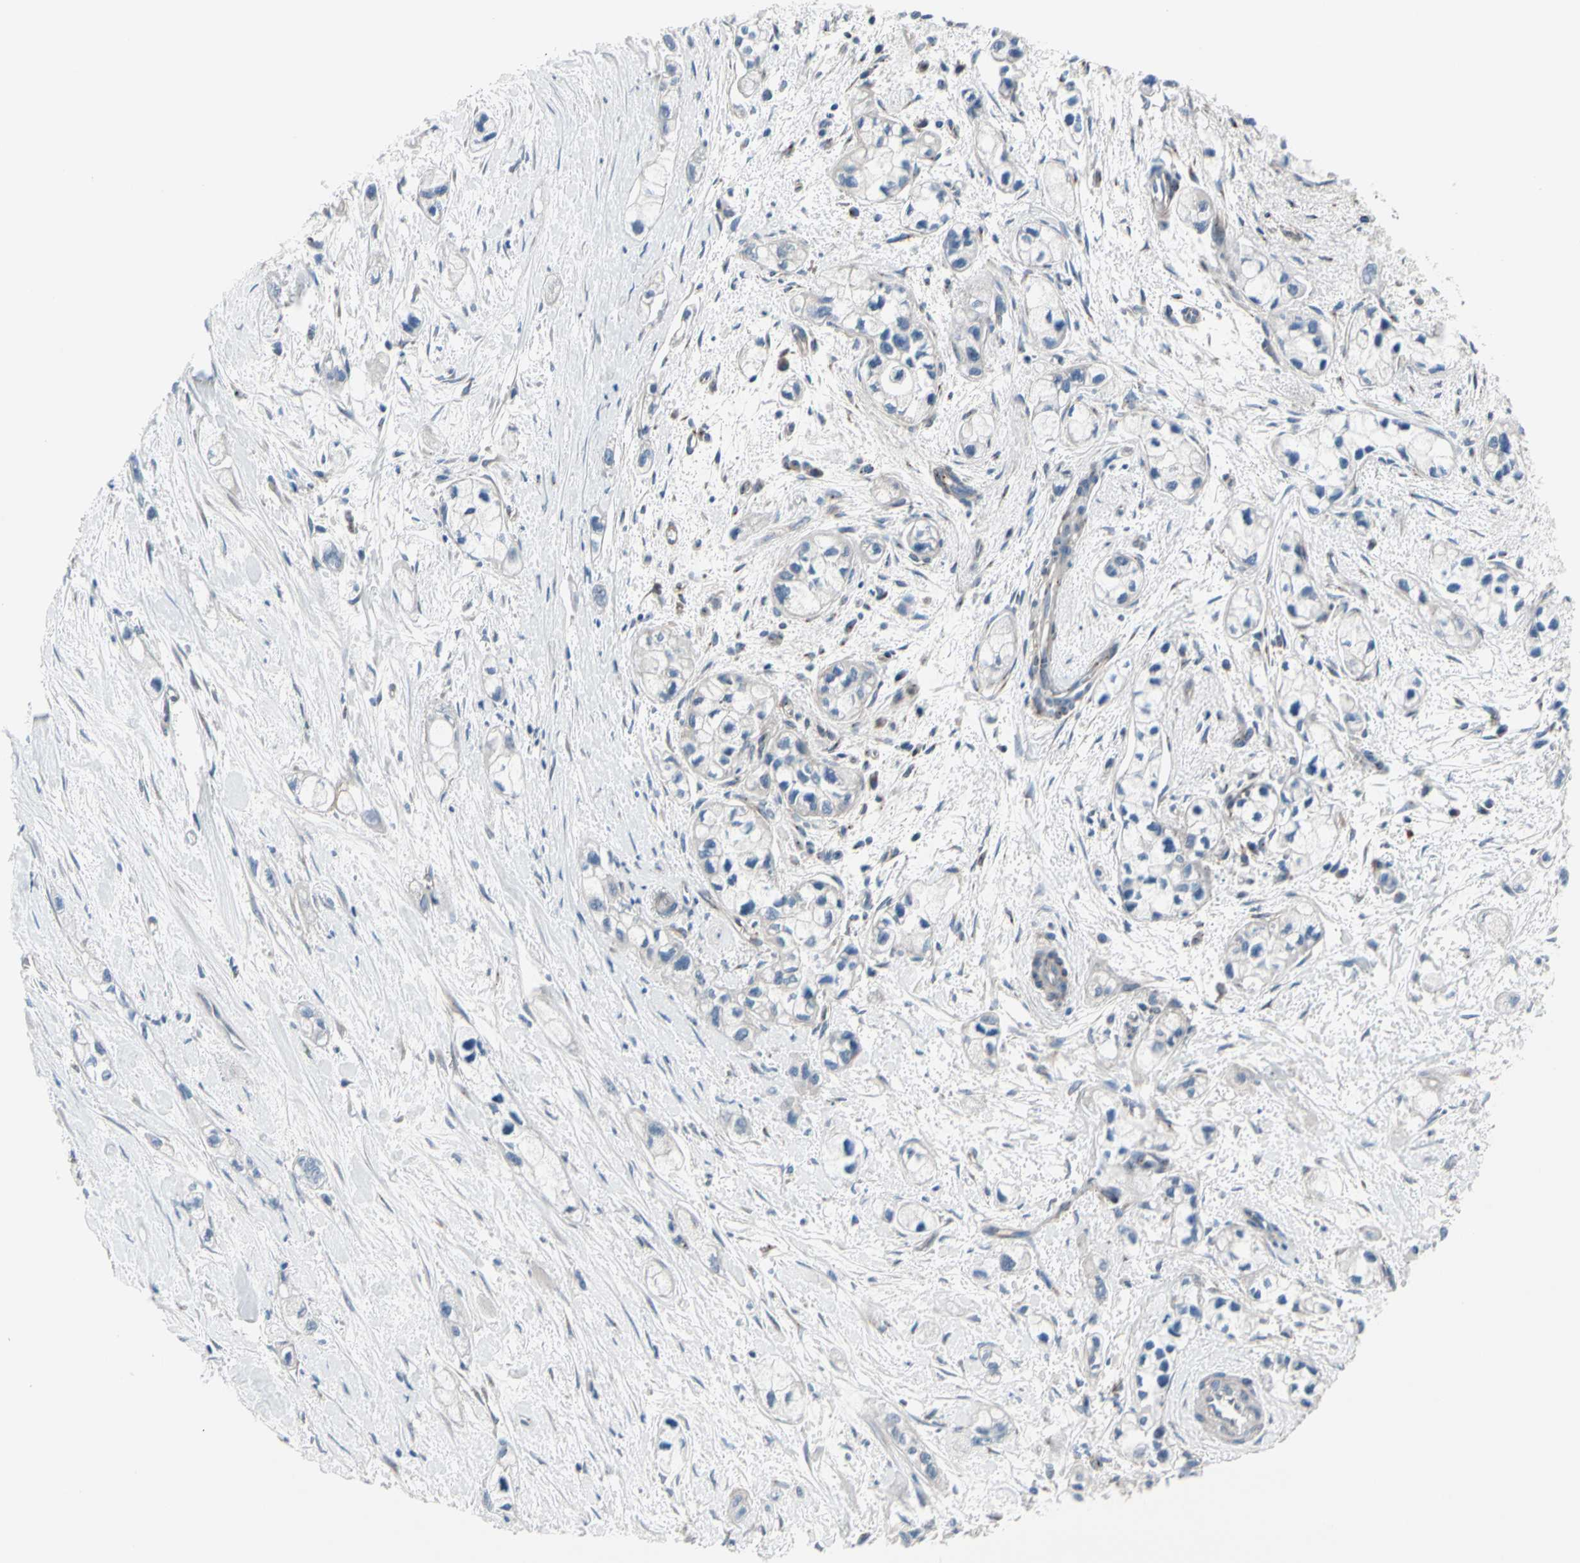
{"staining": {"intensity": "negative", "quantity": "none", "location": "none"}, "tissue": "pancreatic cancer", "cell_type": "Tumor cells", "image_type": "cancer", "snomed": [{"axis": "morphology", "description": "Adenocarcinoma, NOS"}, {"axis": "topography", "description": "Pancreas"}], "caption": "DAB (3,3'-diaminobenzidine) immunohistochemical staining of pancreatic cancer (adenocarcinoma) reveals no significant positivity in tumor cells. (IHC, brightfield microscopy, high magnification).", "gene": "PRKAR2B", "patient": {"sex": "male", "age": 74}}